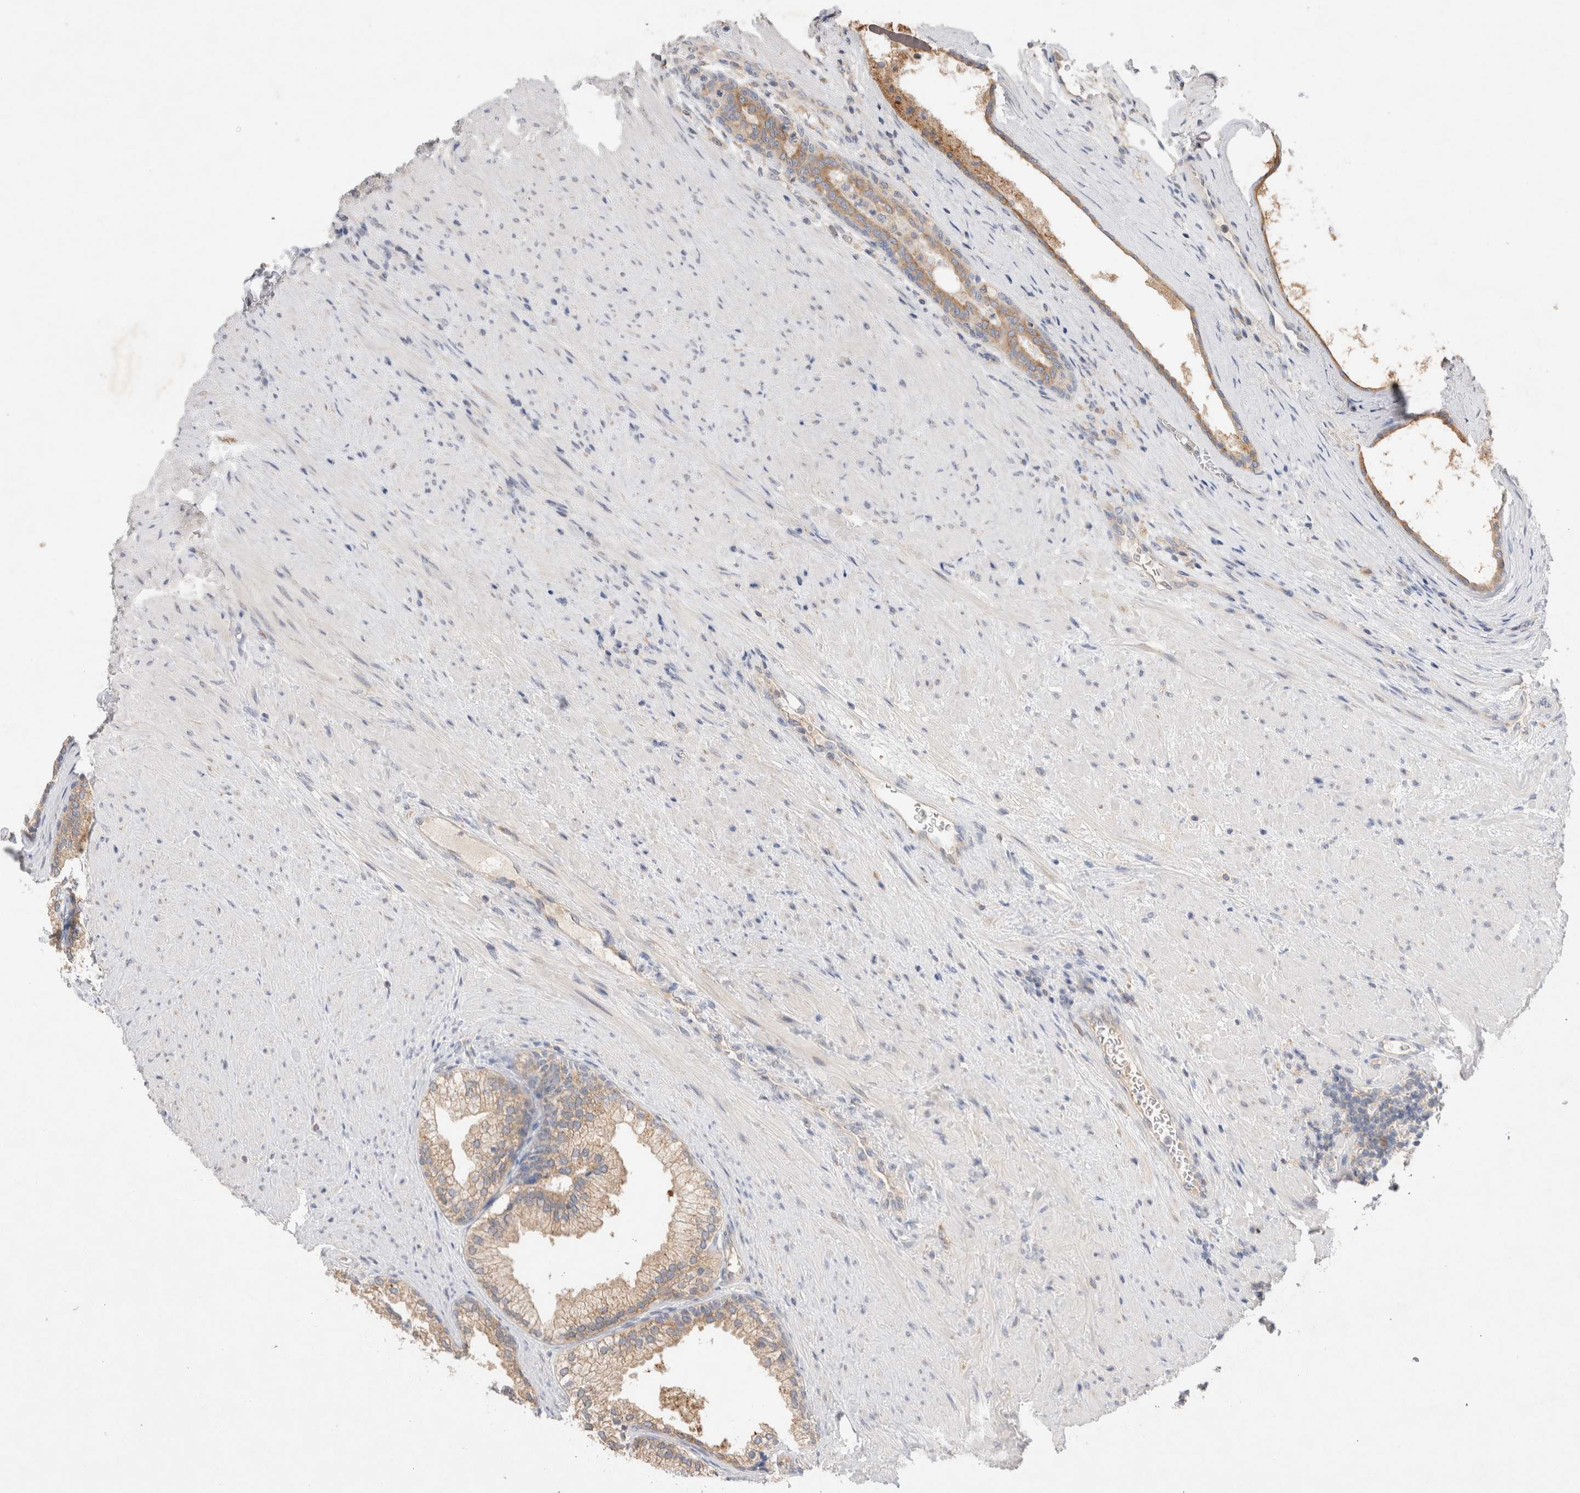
{"staining": {"intensity": "weak", "quantity": ">75%", "location": "cytoplasmic/membranous"}, "tissue": "prostate", "cell_type": "Glandular cells", "image_type": "normal", "snomed": [{"axis": "morphology", "description": "Normal tissue, NOS"}, {"axis": "topography", "description": "Prostate"}], "caption": "A high-resolution image shows IHC staining of benign prostate, which demonstrates weak cytoplasmic/membranous positivity in about >75% of glandular cells.", "gene": "GAS1", "patient": {"sex": "male", "age": 76}}